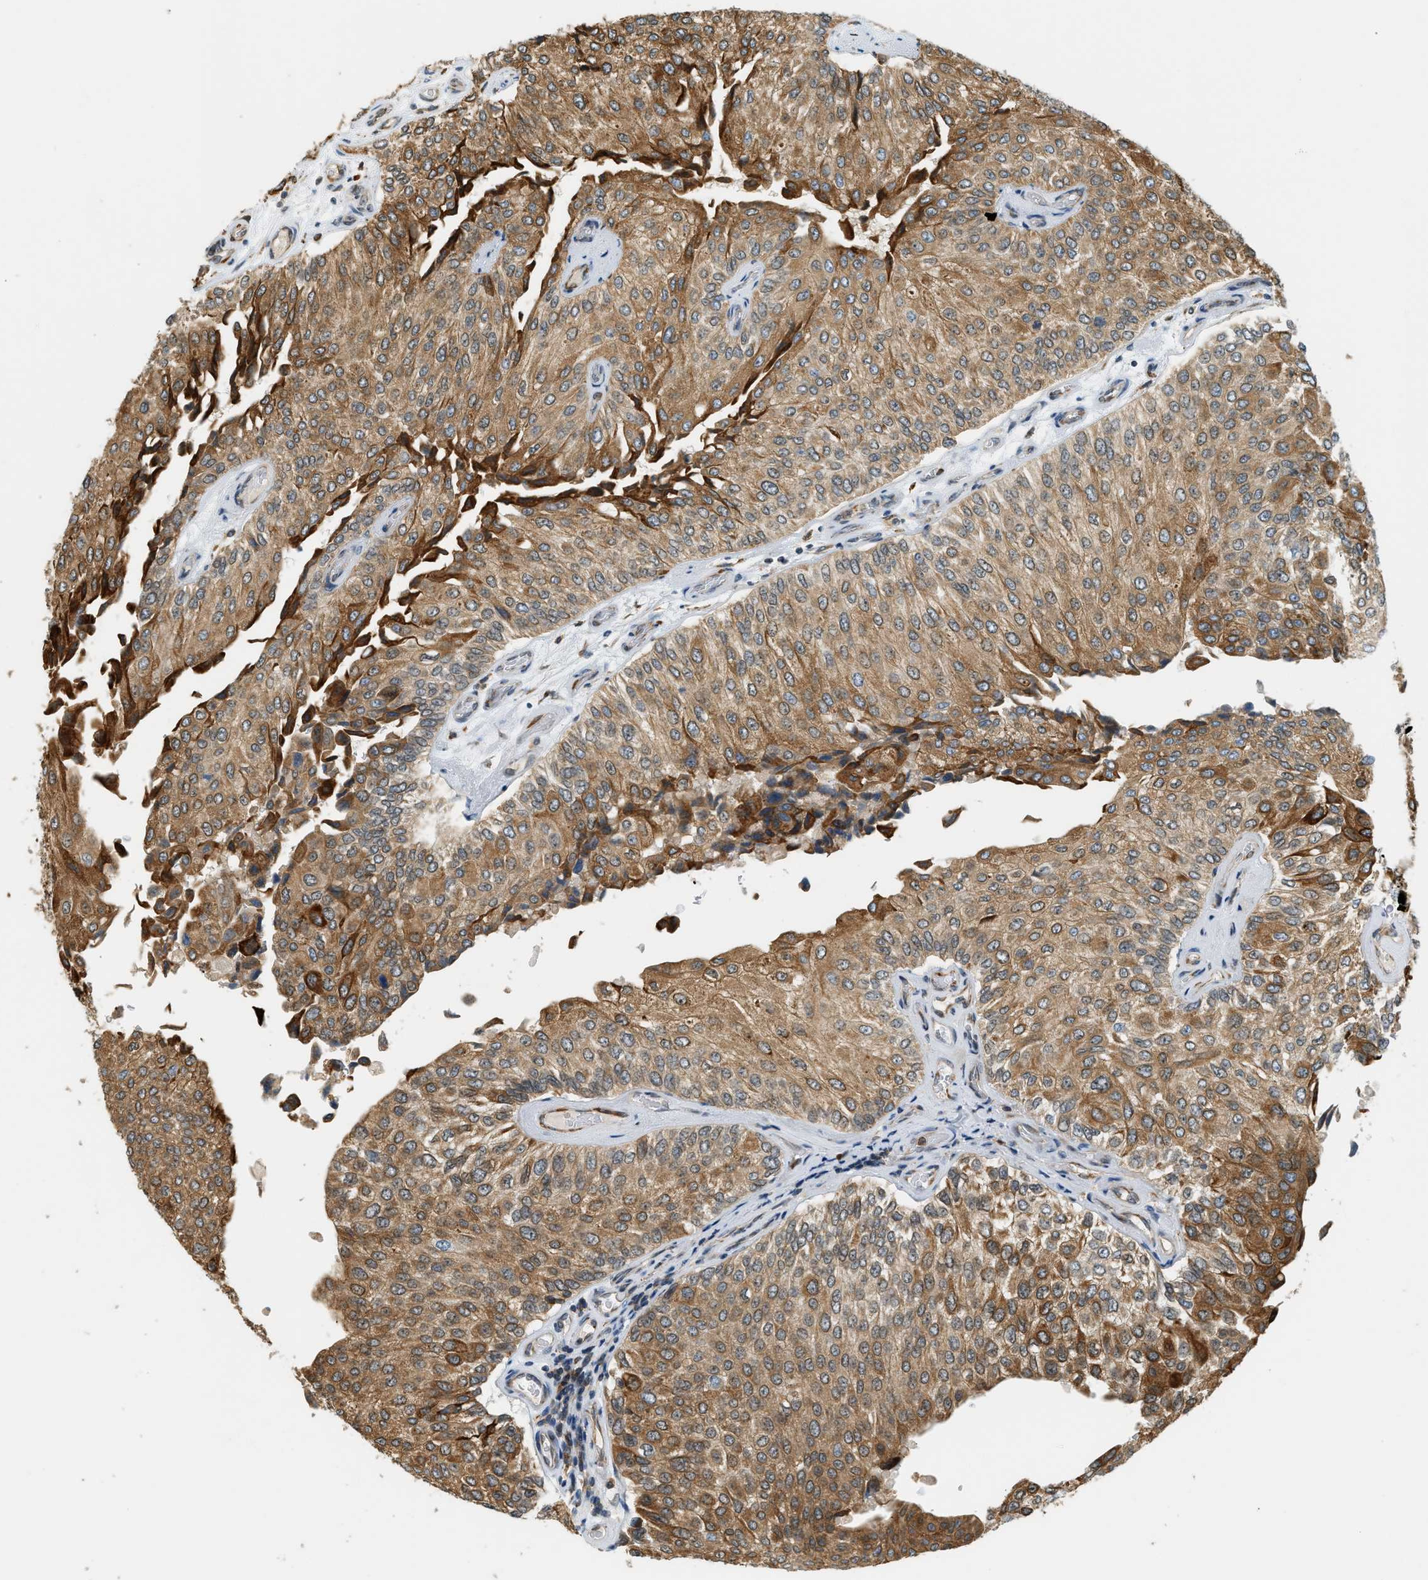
{"staining": {"intensity": "moderate", "quantity": ">75%", "location": "cytoplasmic/membranous"}, "tissue": "urothelial cancer", "cell_type": "Tumor cells", "image_type": "cancer", "snomed": [{"axis": "morphology", "description": "Urothelial carcinoma, High grade"}, {"axis": "topography", "description": "Kidney"}, {"axis": "topography", "description": "Urinary bladder"}], "caption": "A medium amount of moderate cytoplasmic/membranous staining is present in approximately >75% of tumor cells in urothelial cancer tissue.", "gene": "SEMA4D", "patient": {"sex": "male", "age": 77}}